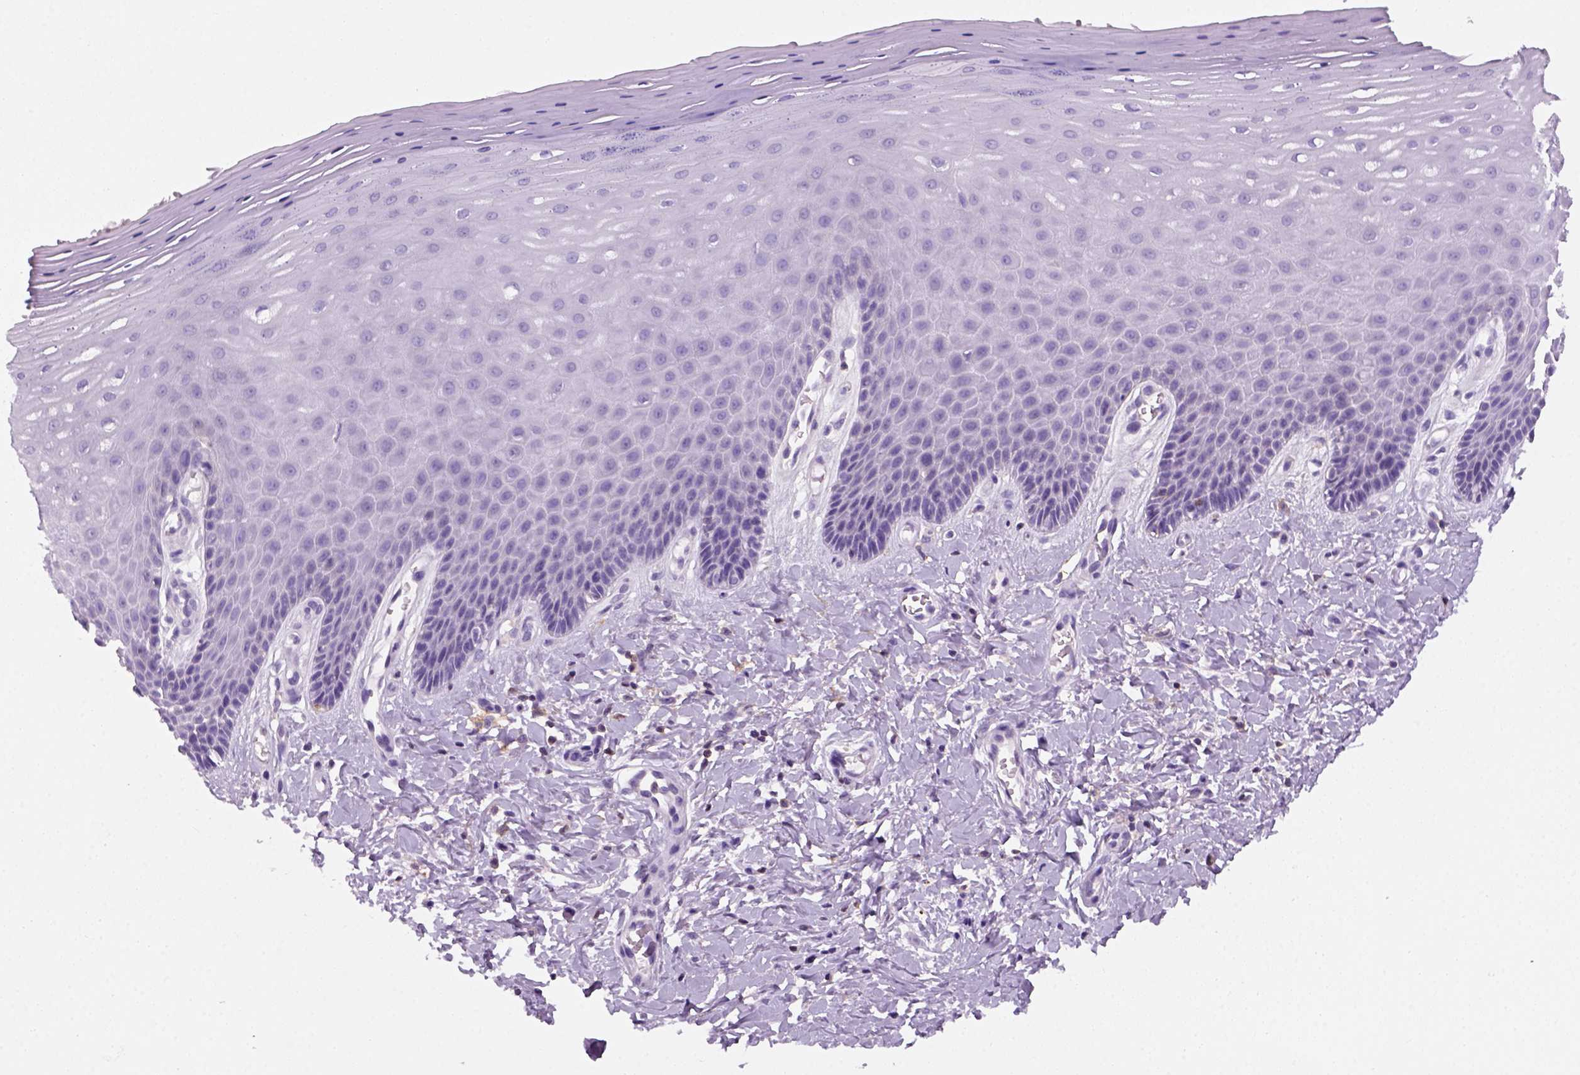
{"staining": {"intensity": "negative", "quantity": "none", "location": "none"}, "tissue": "vagina", "cell_type": "Squamous epithelial cells", "image_type": "normal", "snomed": [{"axis": "morphology", "description": "Normal tissue, NOS"}, {"axis": "topography", "description": "Vagina"}], "caption": "DAB immunohistochemical staining of normal human vagina exhibits no significant expression in squamous epithelial cells.", "gene": "GOT1", "patient": {"sex": "female", "age": 83}}